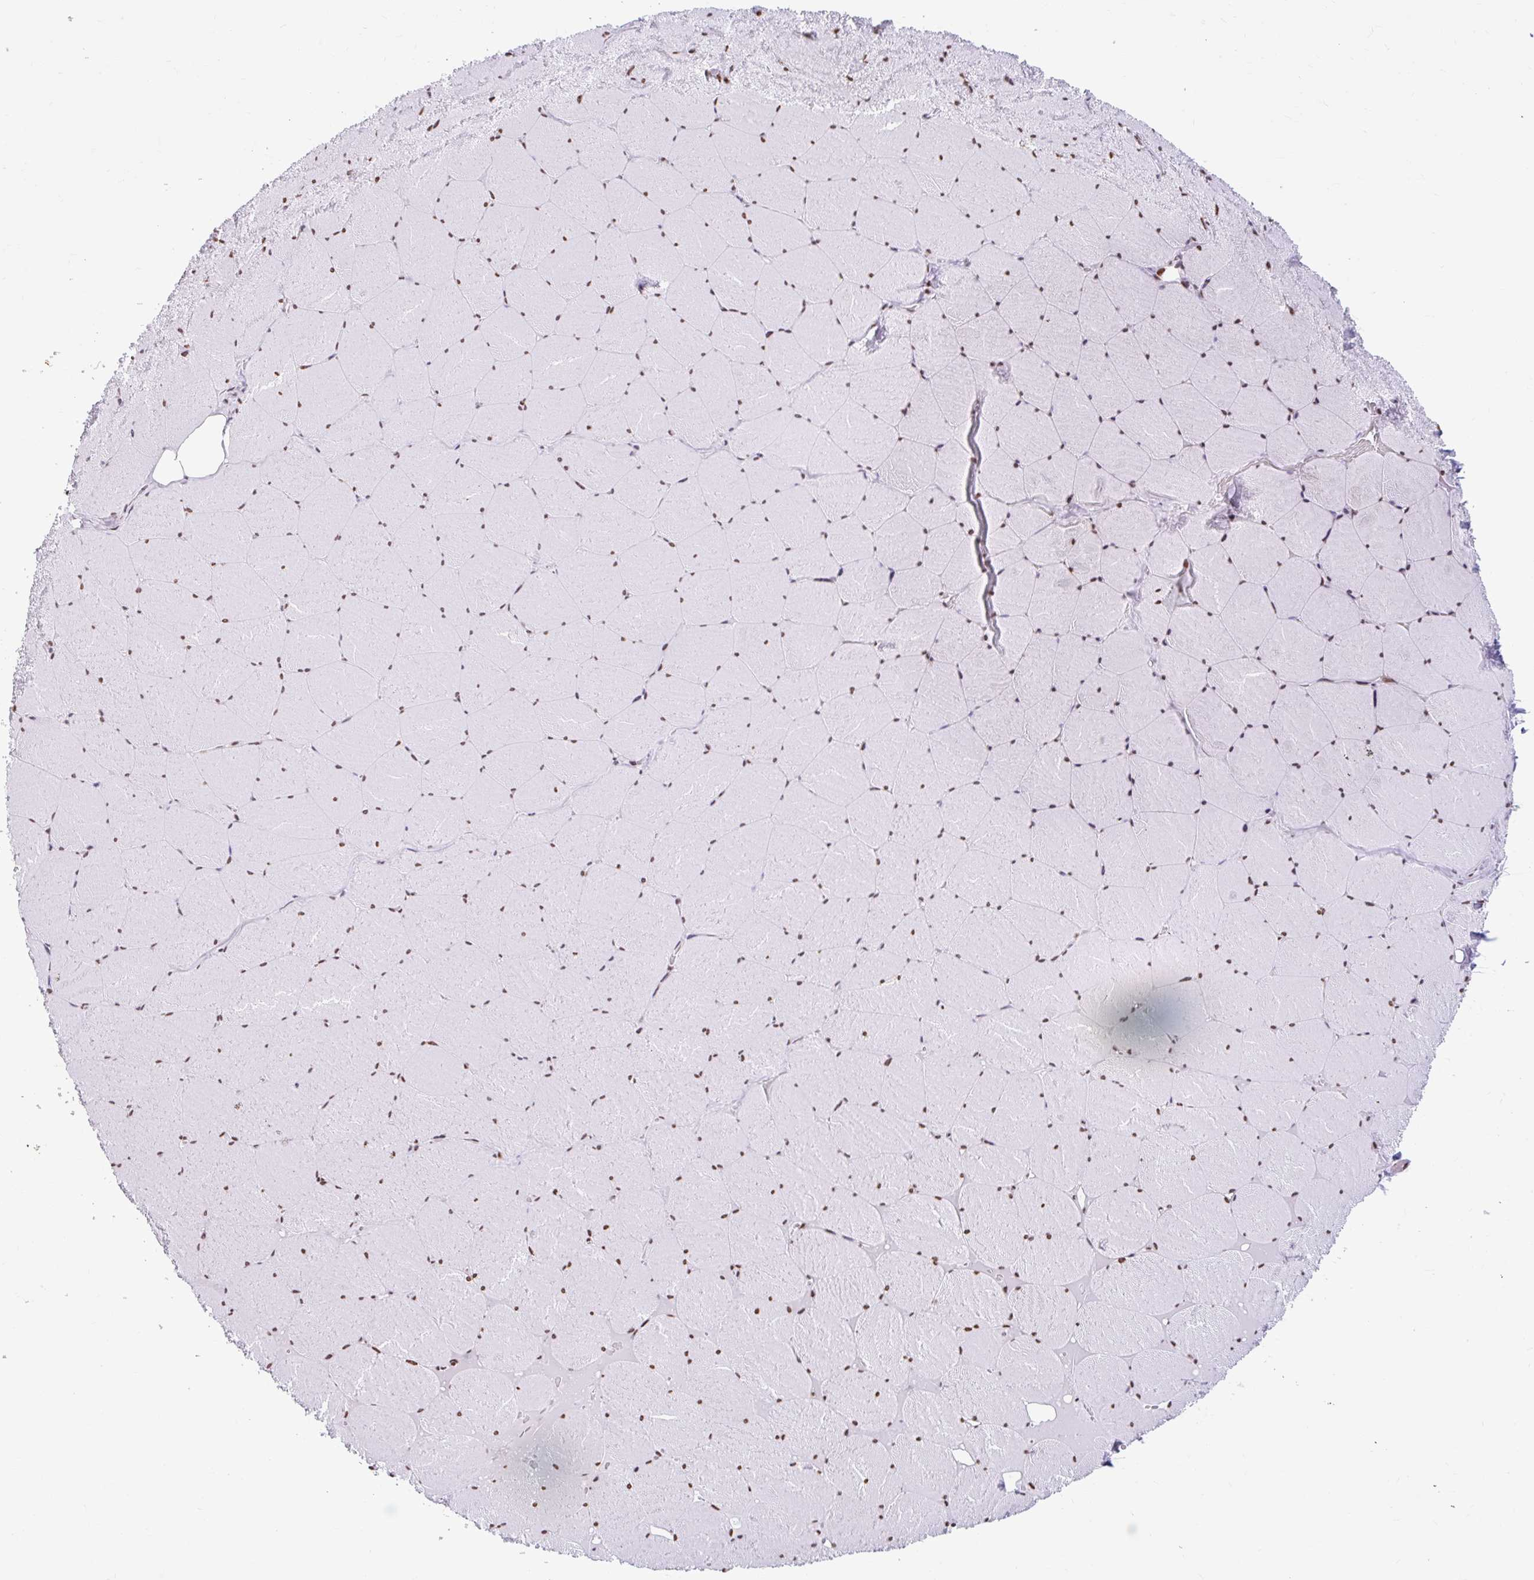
{"staining": {"intensity": "moderate", "quantity": "25%-75%", "location": "nuclear"}, "tissue": "skeletal muscle", "cell_type": "Myocytes", "image_type": "normal", "snomed": [{"axis": "morphology", "description": "Normal tissue, NOS"}, {"axis": "topography", "description": "Skeletal muscle"}, {"axis": "topography", "description": "Head-Neck"}], "caption": "Myocytes demonstrate medium levels of moderate nuclear expression in approximately 25%-75% of cells in benign skeletal muscle. (DAB = brown stain, brightfield microscopy at high magnification).", "gene": "KHDRBS1", "patient": {"sex": "male", "age": 66}}